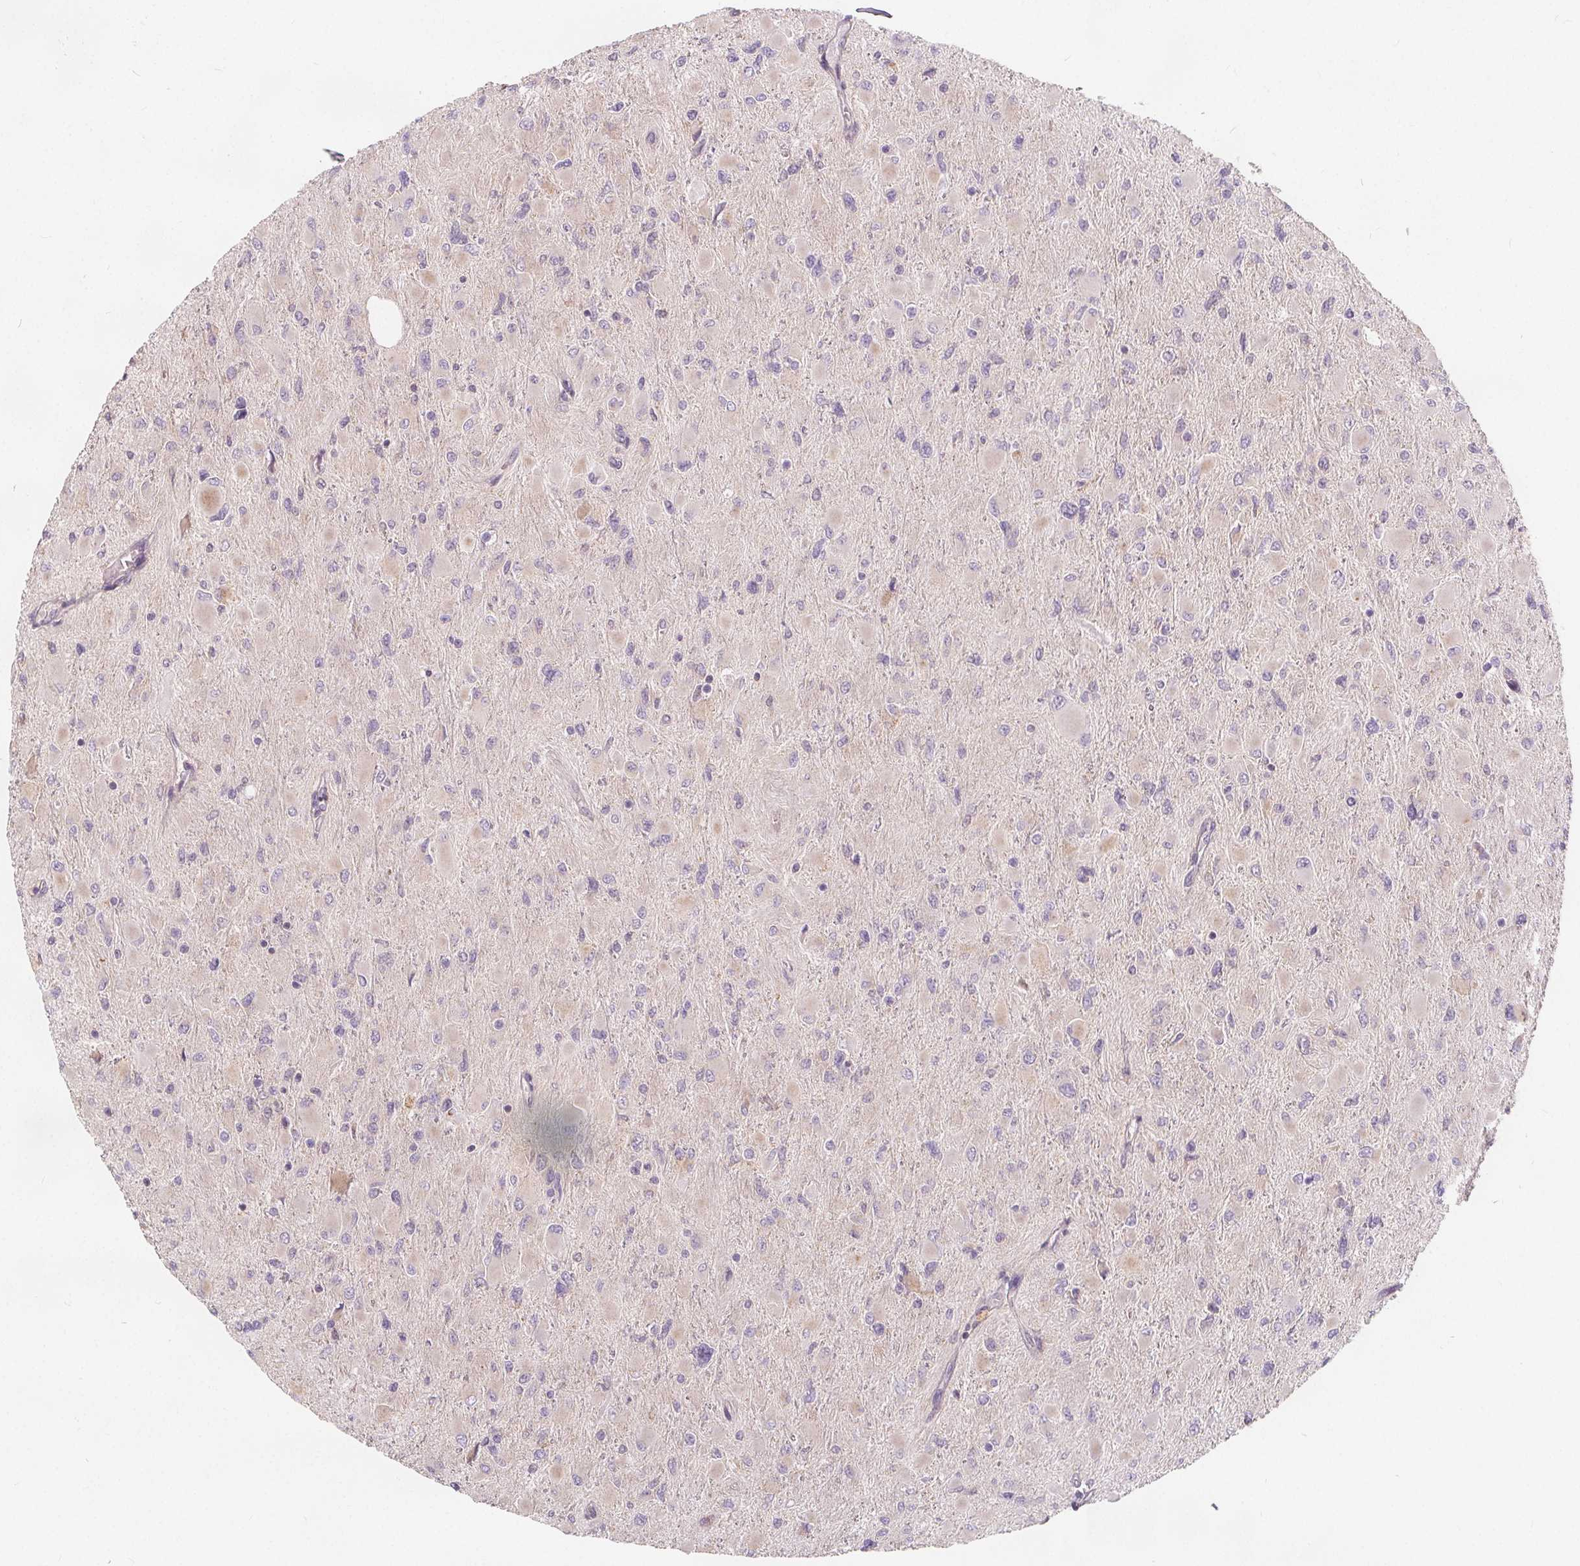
{"staining": {"intensity": "negative", "quantity": "none", "location": "none"}, "tissue": "glioma", "cell_type": "Tumor cells", "image_type": "cancer", "snomed": [{"axis": "morphology", "description": "Glioma, malignant, High grade"}, {"axis": "topography", "description": "Cerebral cortex"}], "caption": "Glioma stained for a protein using IHC displays no staining tumor cells.", "gene": "DRC3", "patient": {"sex": "female", "age": 36}}